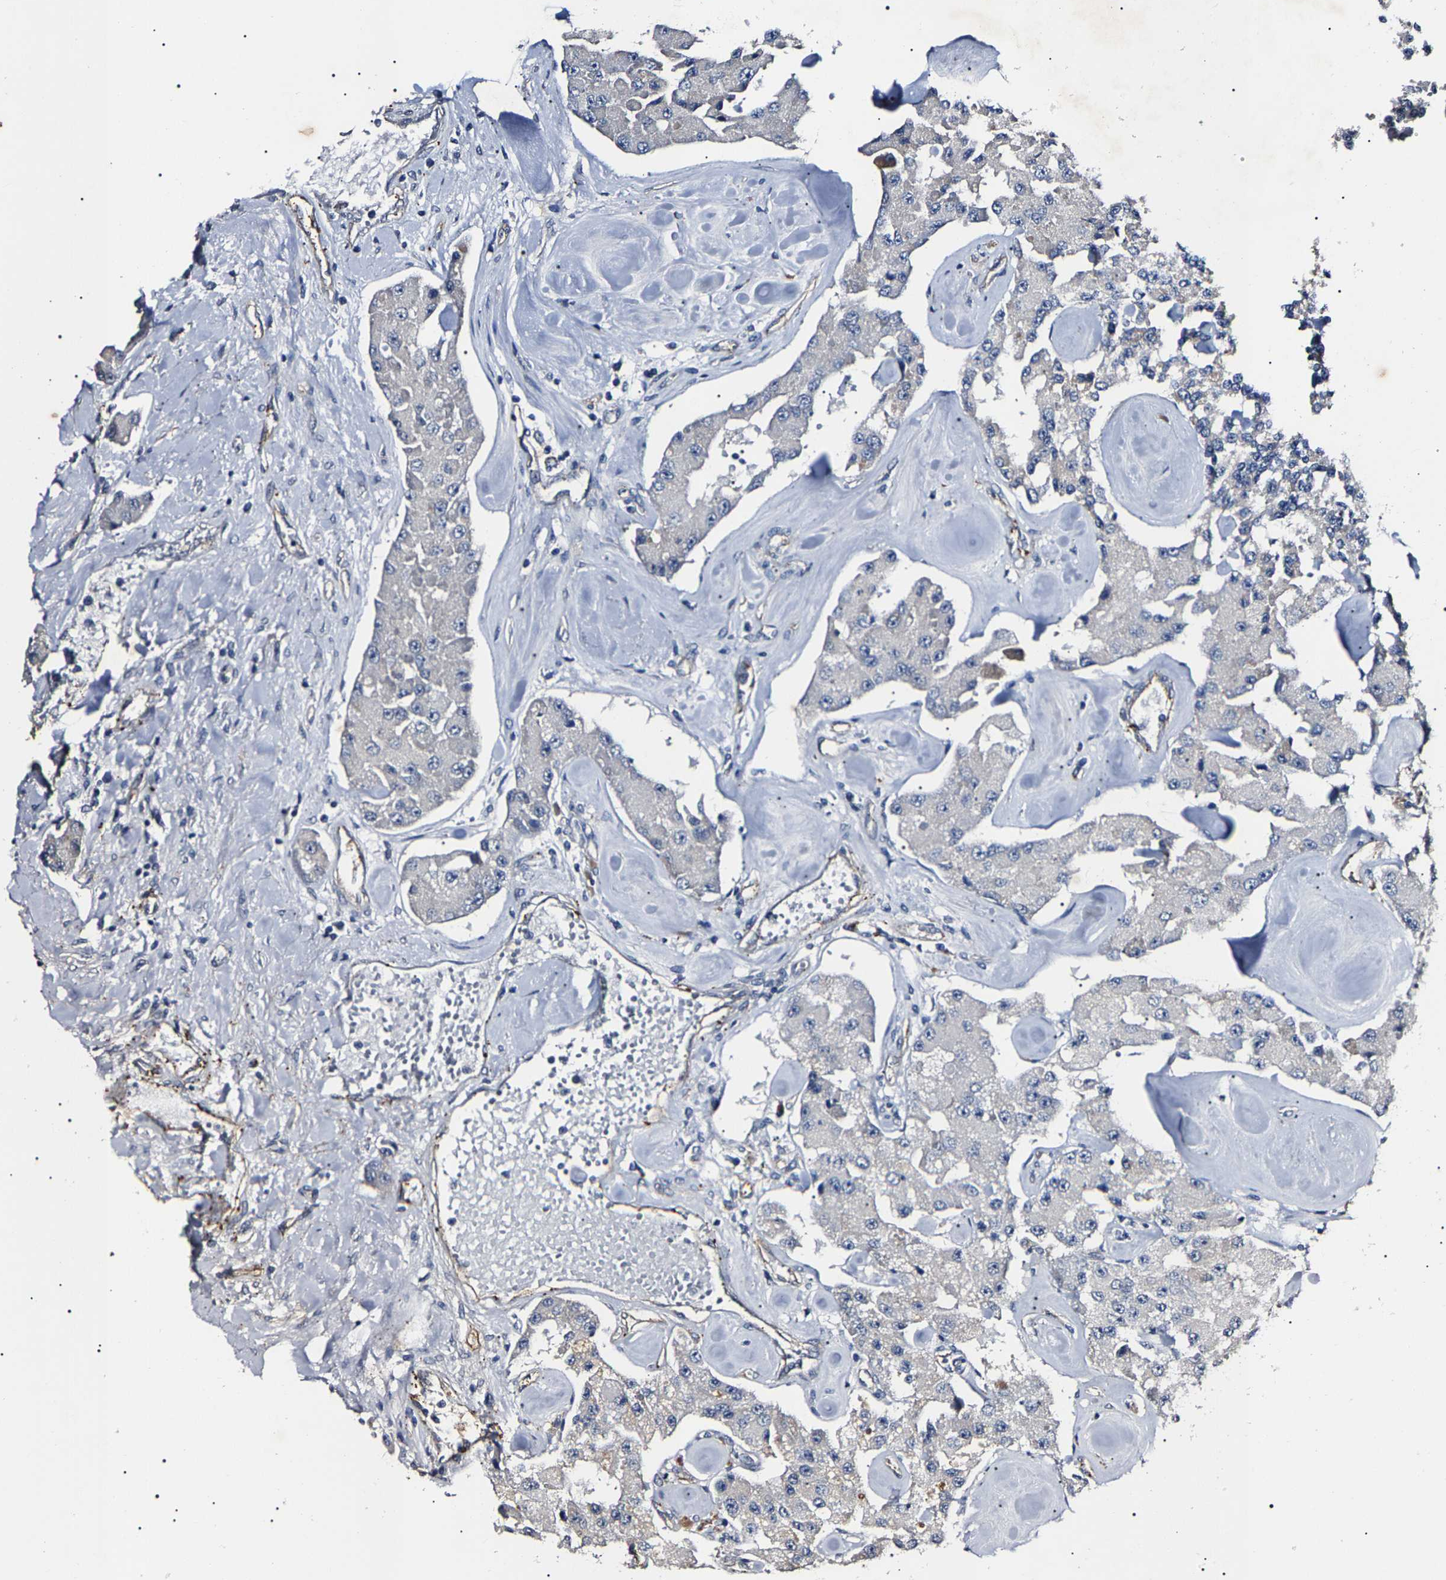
{"staining": {"intensity": "negative", "quantity": "none", "location": "none"}, "tissue": "carcinoid", "cell_type": "Tumor cells", "image_type": "cancer", "snomed": [{"axis": "morphology", "description": "Carcinoid, malignant, NOS"}, {"axis": "topography", "description": "Pancreas"}], "caption": "Photomicrograph shows no significant protein expression in tumor cells of malignant carcinoid.", "gene": "KLHL42", "patient": {"sex": "male", "age": 41}}